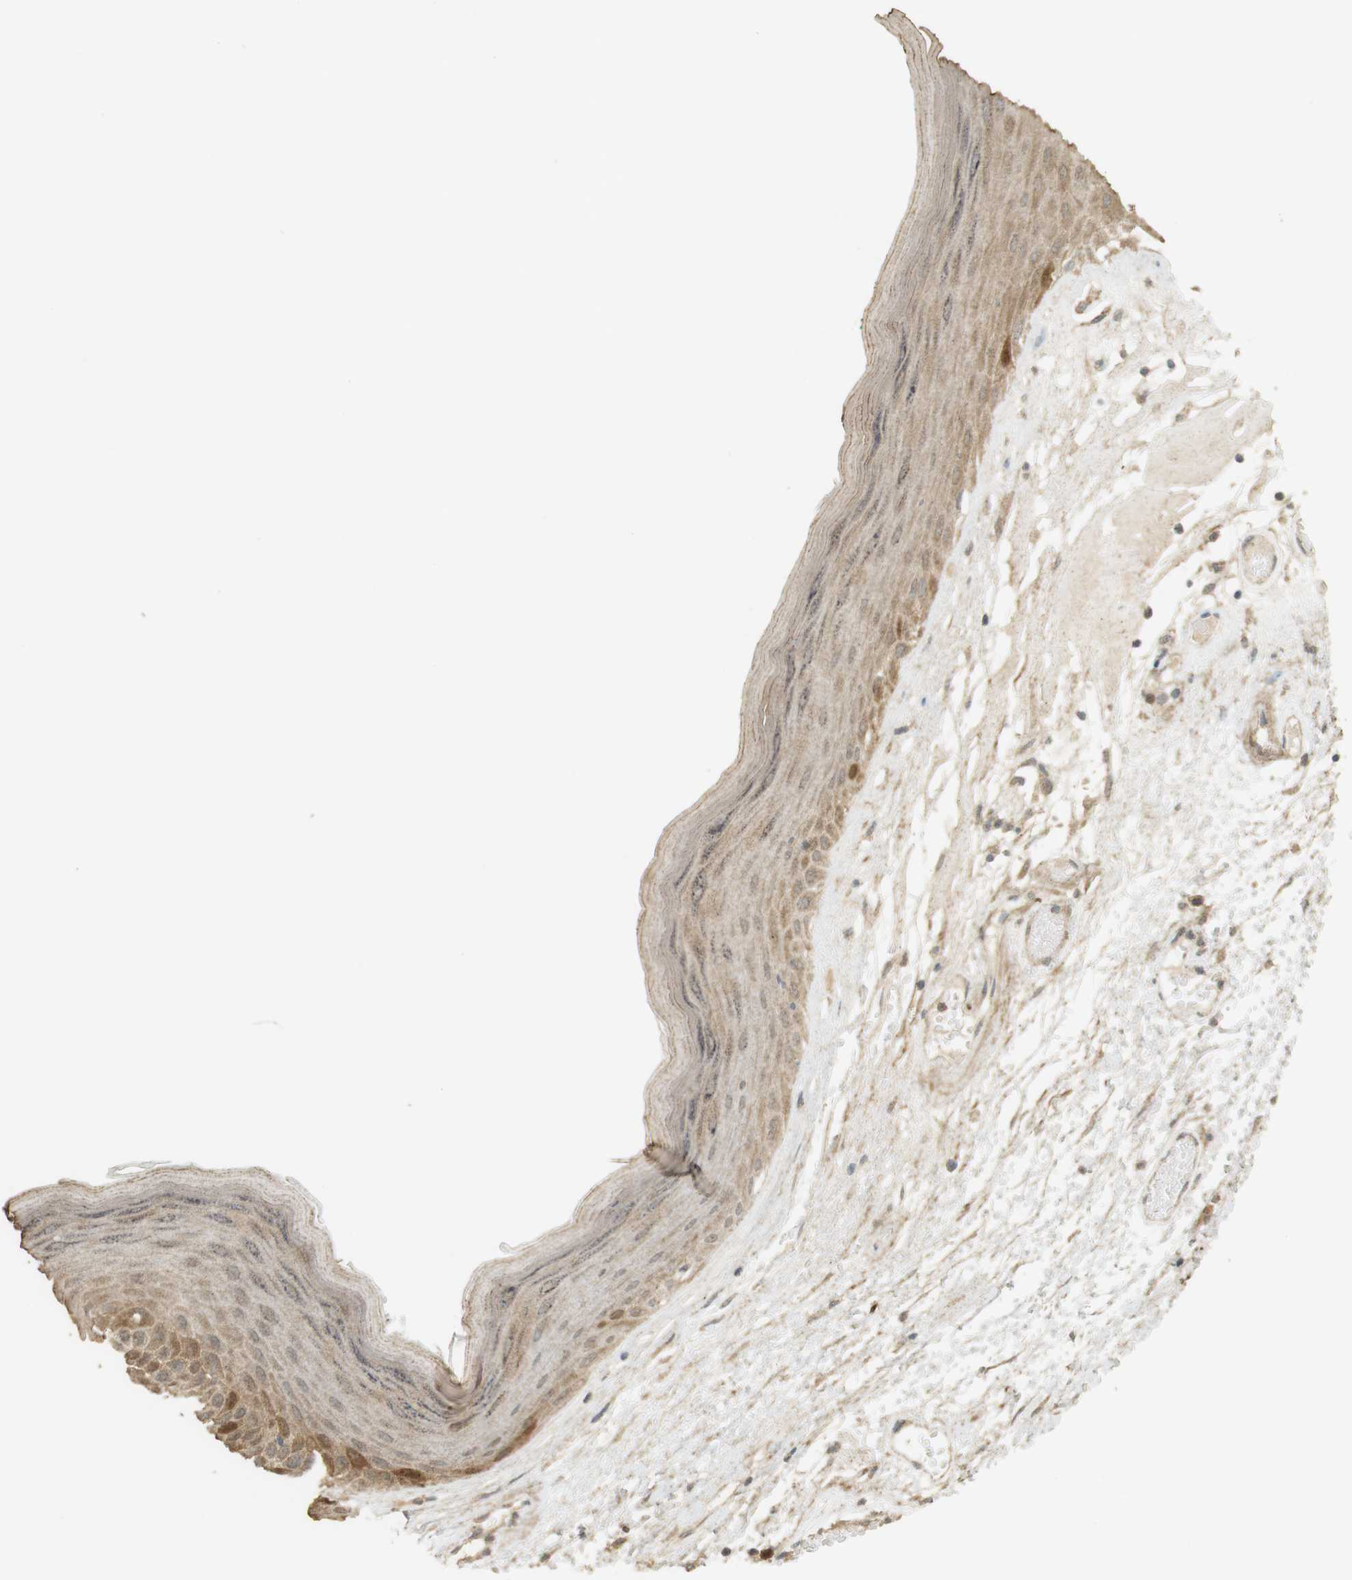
{"staining": {"intensity": "strong", "quantity": "<25%", "location": "cytoplasmic/membranous"}, "tissue": "skin", "cell_type": "Epidermal cells", "image_type": "normal", "snomed": [{"axis": "morphology", "description": "Normal tissue, NOS"}, {"axis": "morphology", "description": "Inflammation, NOS"}, {"axis": "topography", "description": "Vulva"}], "caption": "Protein analysis of normal skin displays strong cytoplasmic/membranous expression in approximately <25% of epidermal cells. The staining is performed using DAB brown chromogen to label protein expression. The nuclei are counter-stained blue using hematoxylin.", "gene": "TTK", "patient": {"sex": "female", "age": 84}}